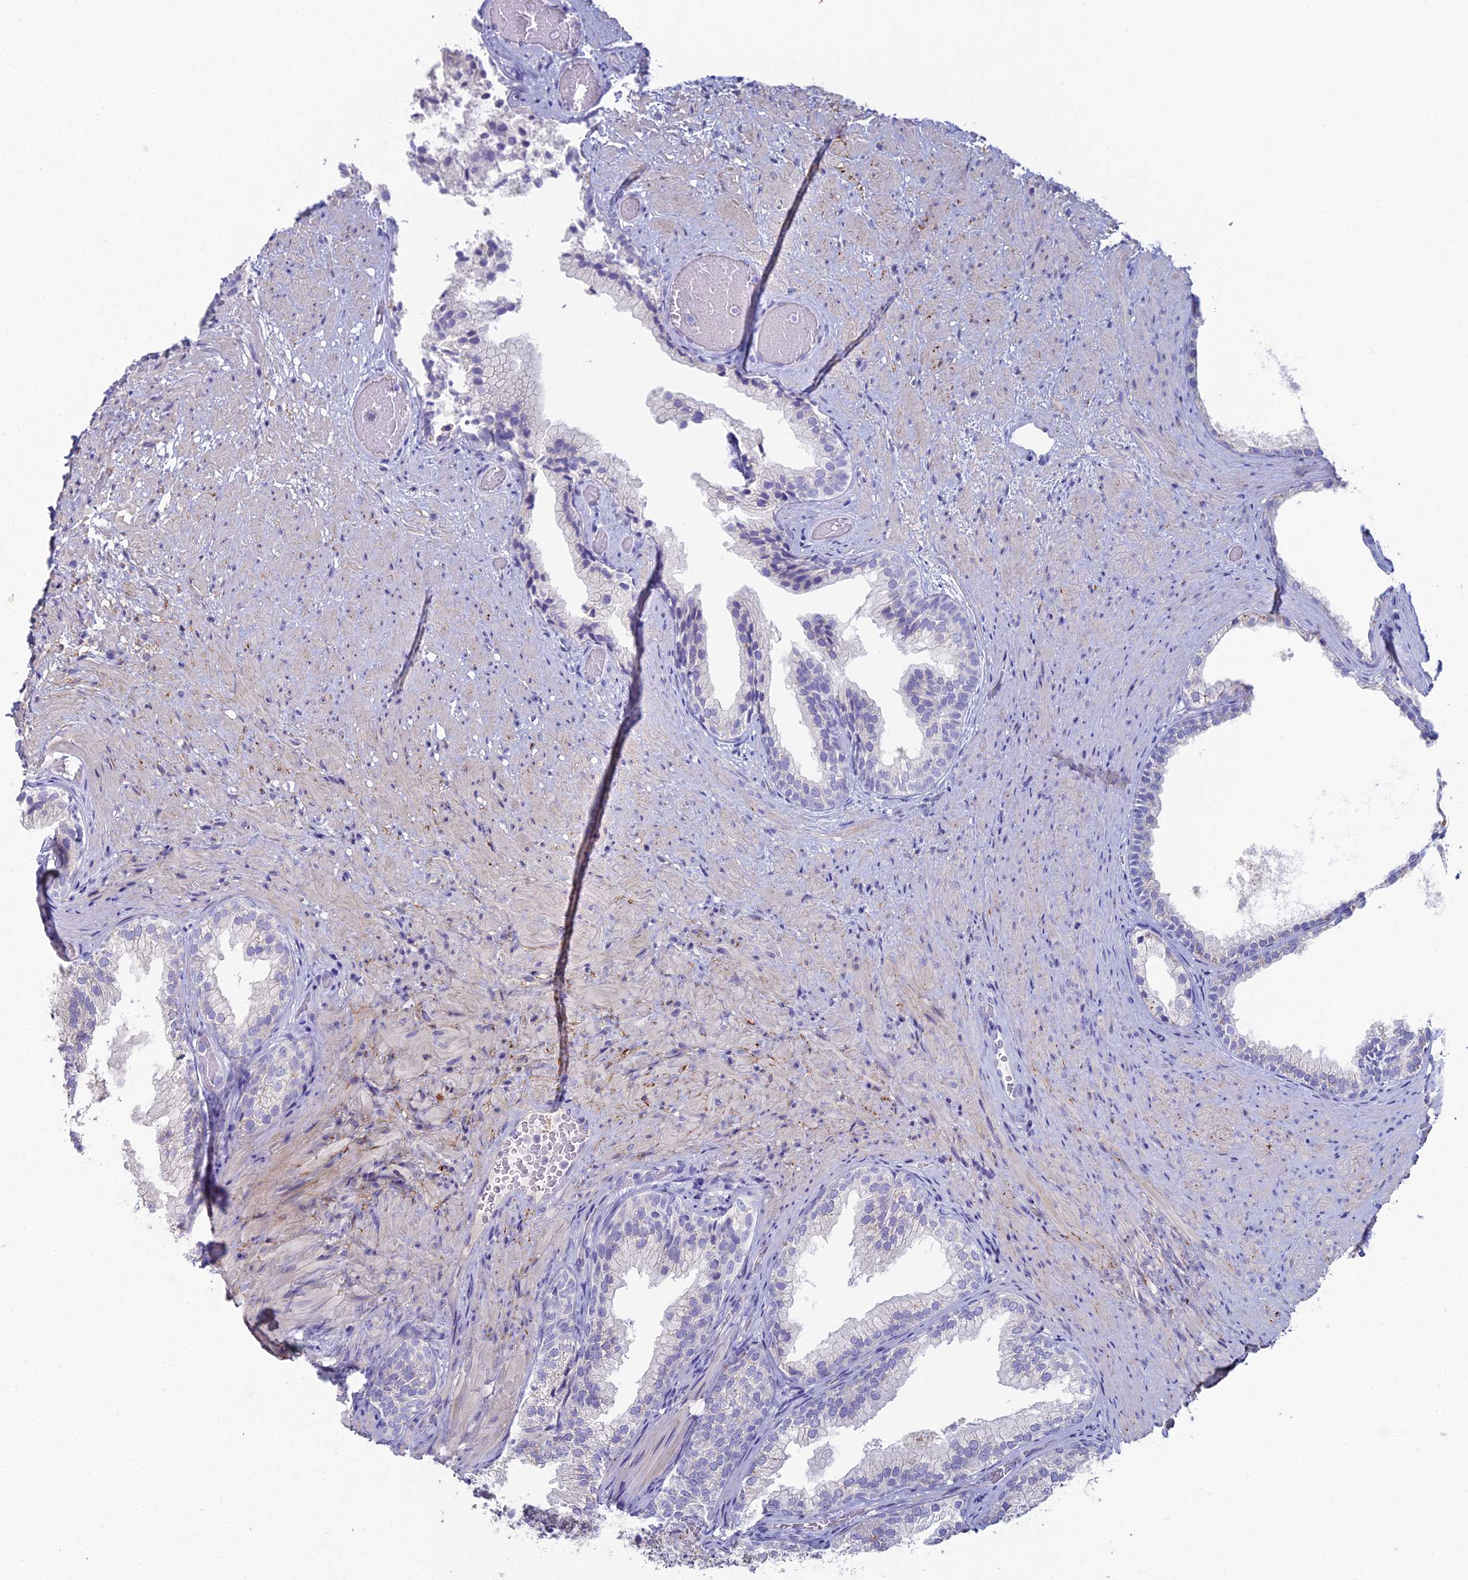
{"staining": {"intensity": "negative", "quantity": "none", "location": "none"}, "tissue": "prostate", "cell_type": "Glandular cells", "image_type": "normal", "snomed": [{"axis": "morphology", "description": "Normal tissue, NOS"}, {"axis": "topography", "description": "Prostate"}], "caption": "This is an IHC histopathology image of normal human prostate. There is no expression in glandular cells.", "gene": "NCAM1", "patient": {"sex": "male", "age": 76}}